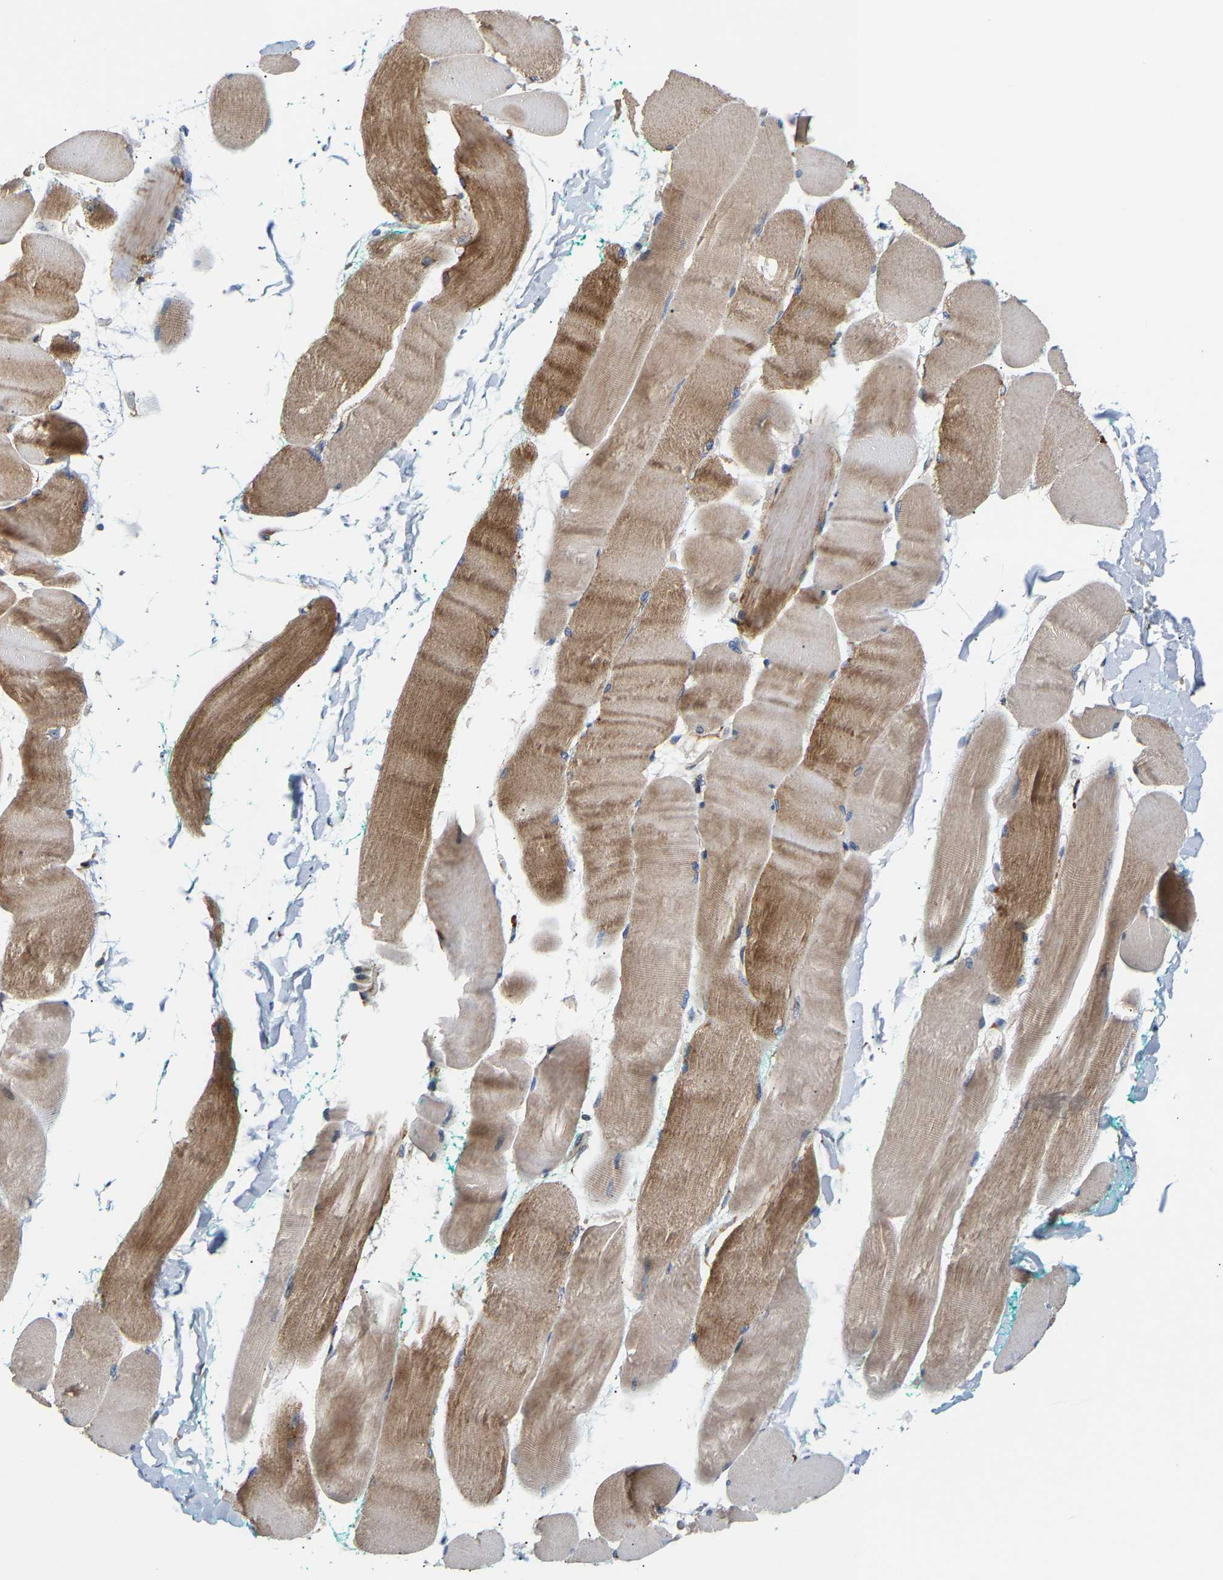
{"staining": {"intensity": "moderate", "quantity": "25%-75%", "location": "cytoplasmic/membranous"}, "tissue": "skeletal muscle", "cell_type": "Myocytes", "image_type": "normal", "snomed": [{"axis": "morphology", "description": "Normal tissue, NOS"}, {"axis": "morphology", "description": "Squamous cell carcinoma, NOS"}, {"axis": "topography", "description": "Skeletal muscle"}], "caption": "A photomicrograph of human skeletal muscle stained for a protein reveals moderate cytoplasmic/membranous brown staining in myocytes. (DAB (3,3'-diaminobenzidine) IHC, brown staining for protein, blue staining for nuclei).", "gene": "TMEM168", "patient": {"sex": "male", "age": 51}}